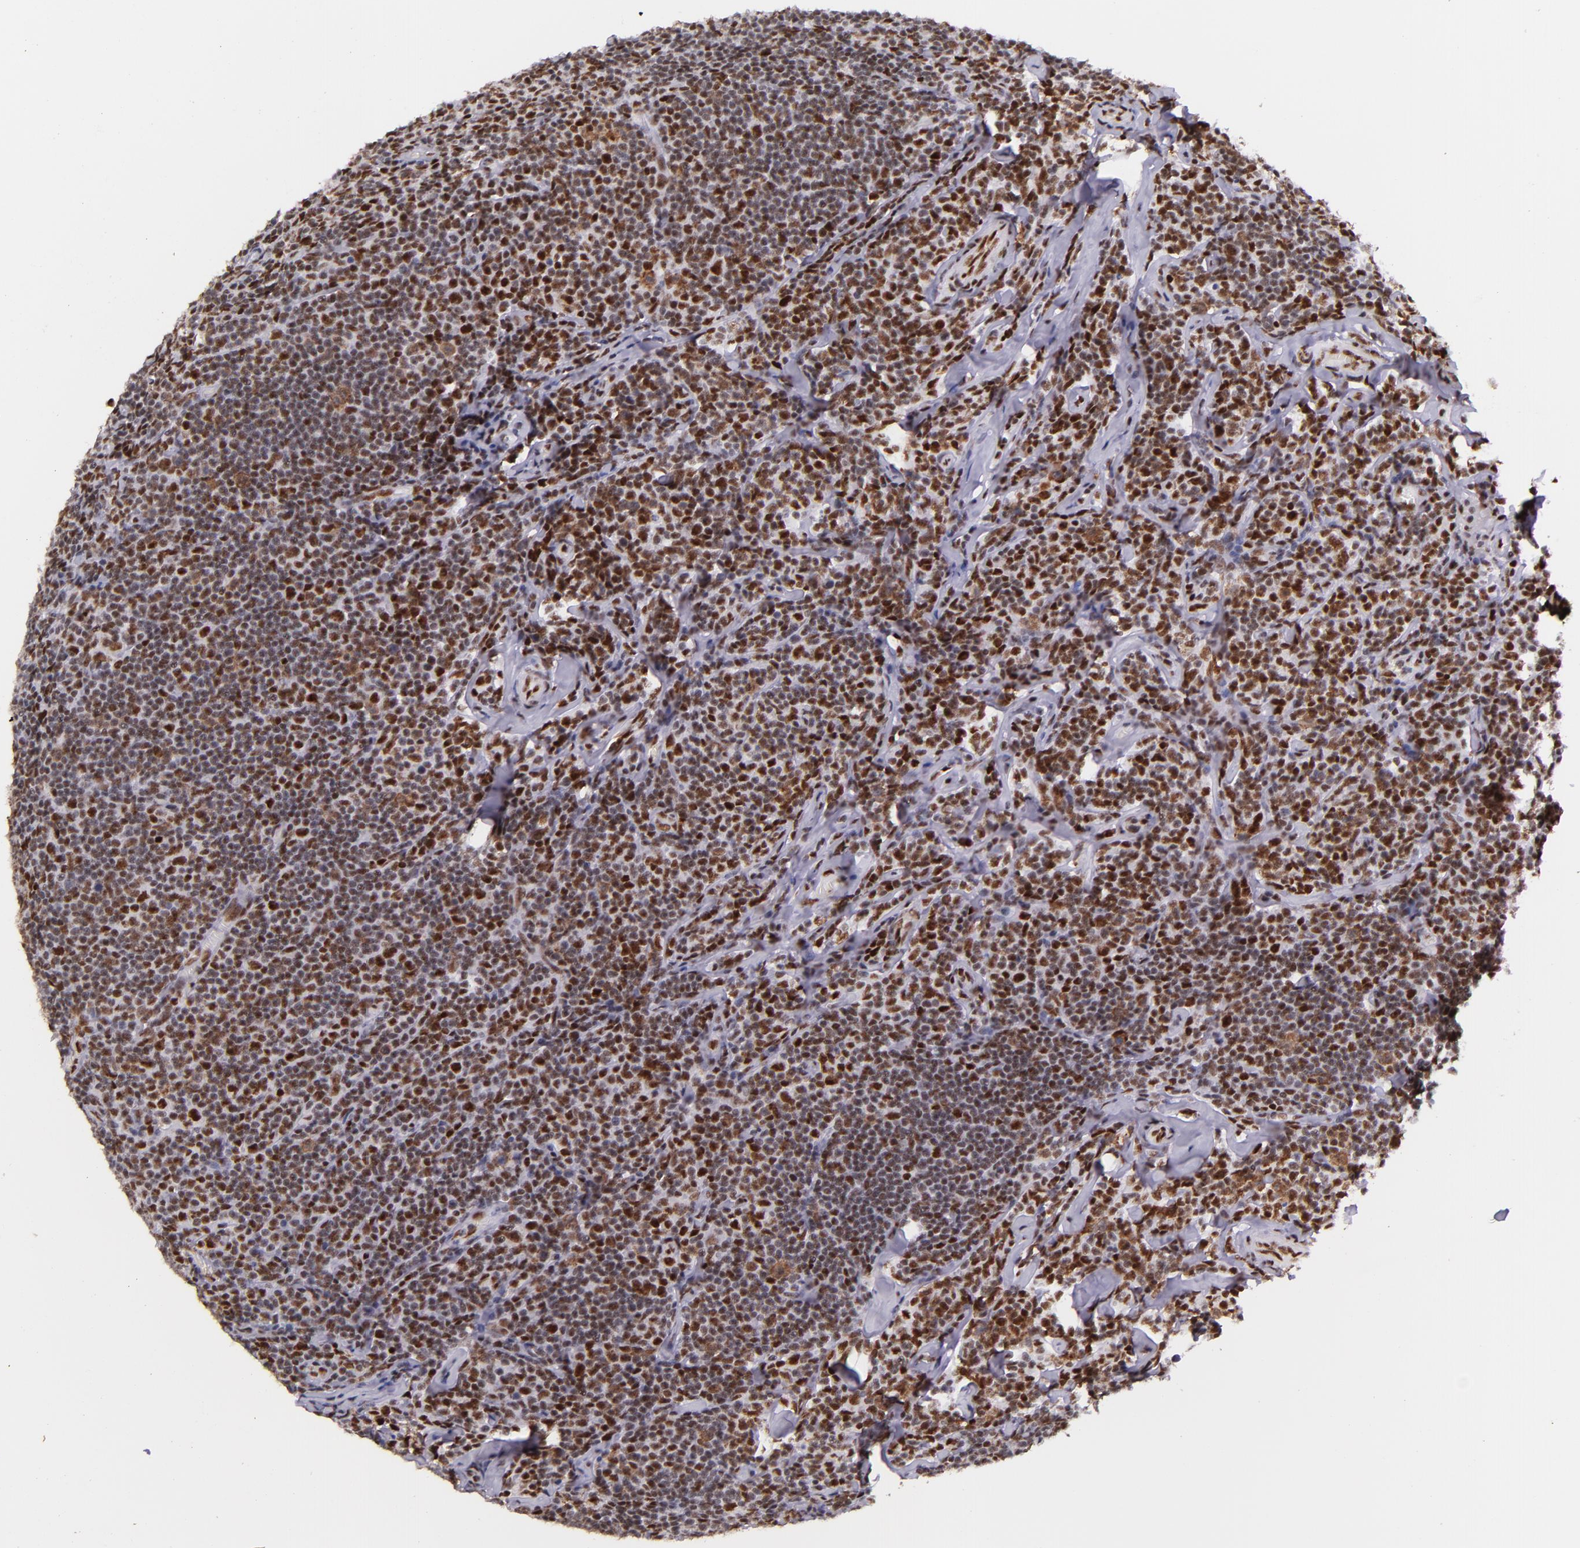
{"staining": {"intensity": "strong", "quantity": ">75%", "location": "nuclear"}, "tissue": "lymphoma", "cell_type": "Tumor cells", "image_type": "cancer", "snomed": [{"axis": "morphology", "description": "Malignant lymphoma, non-Hodgkin's type, Low grade"}, {"axis": "topography", "description": "Lymph node"}], "caption": "DAB immunohistochemical staining of lymphoma shows strong nuclear protein positivity in approximately >75% of tumor cells.", "gene": "GPKOW", "patient": {"sex": "male", "age": 74}}